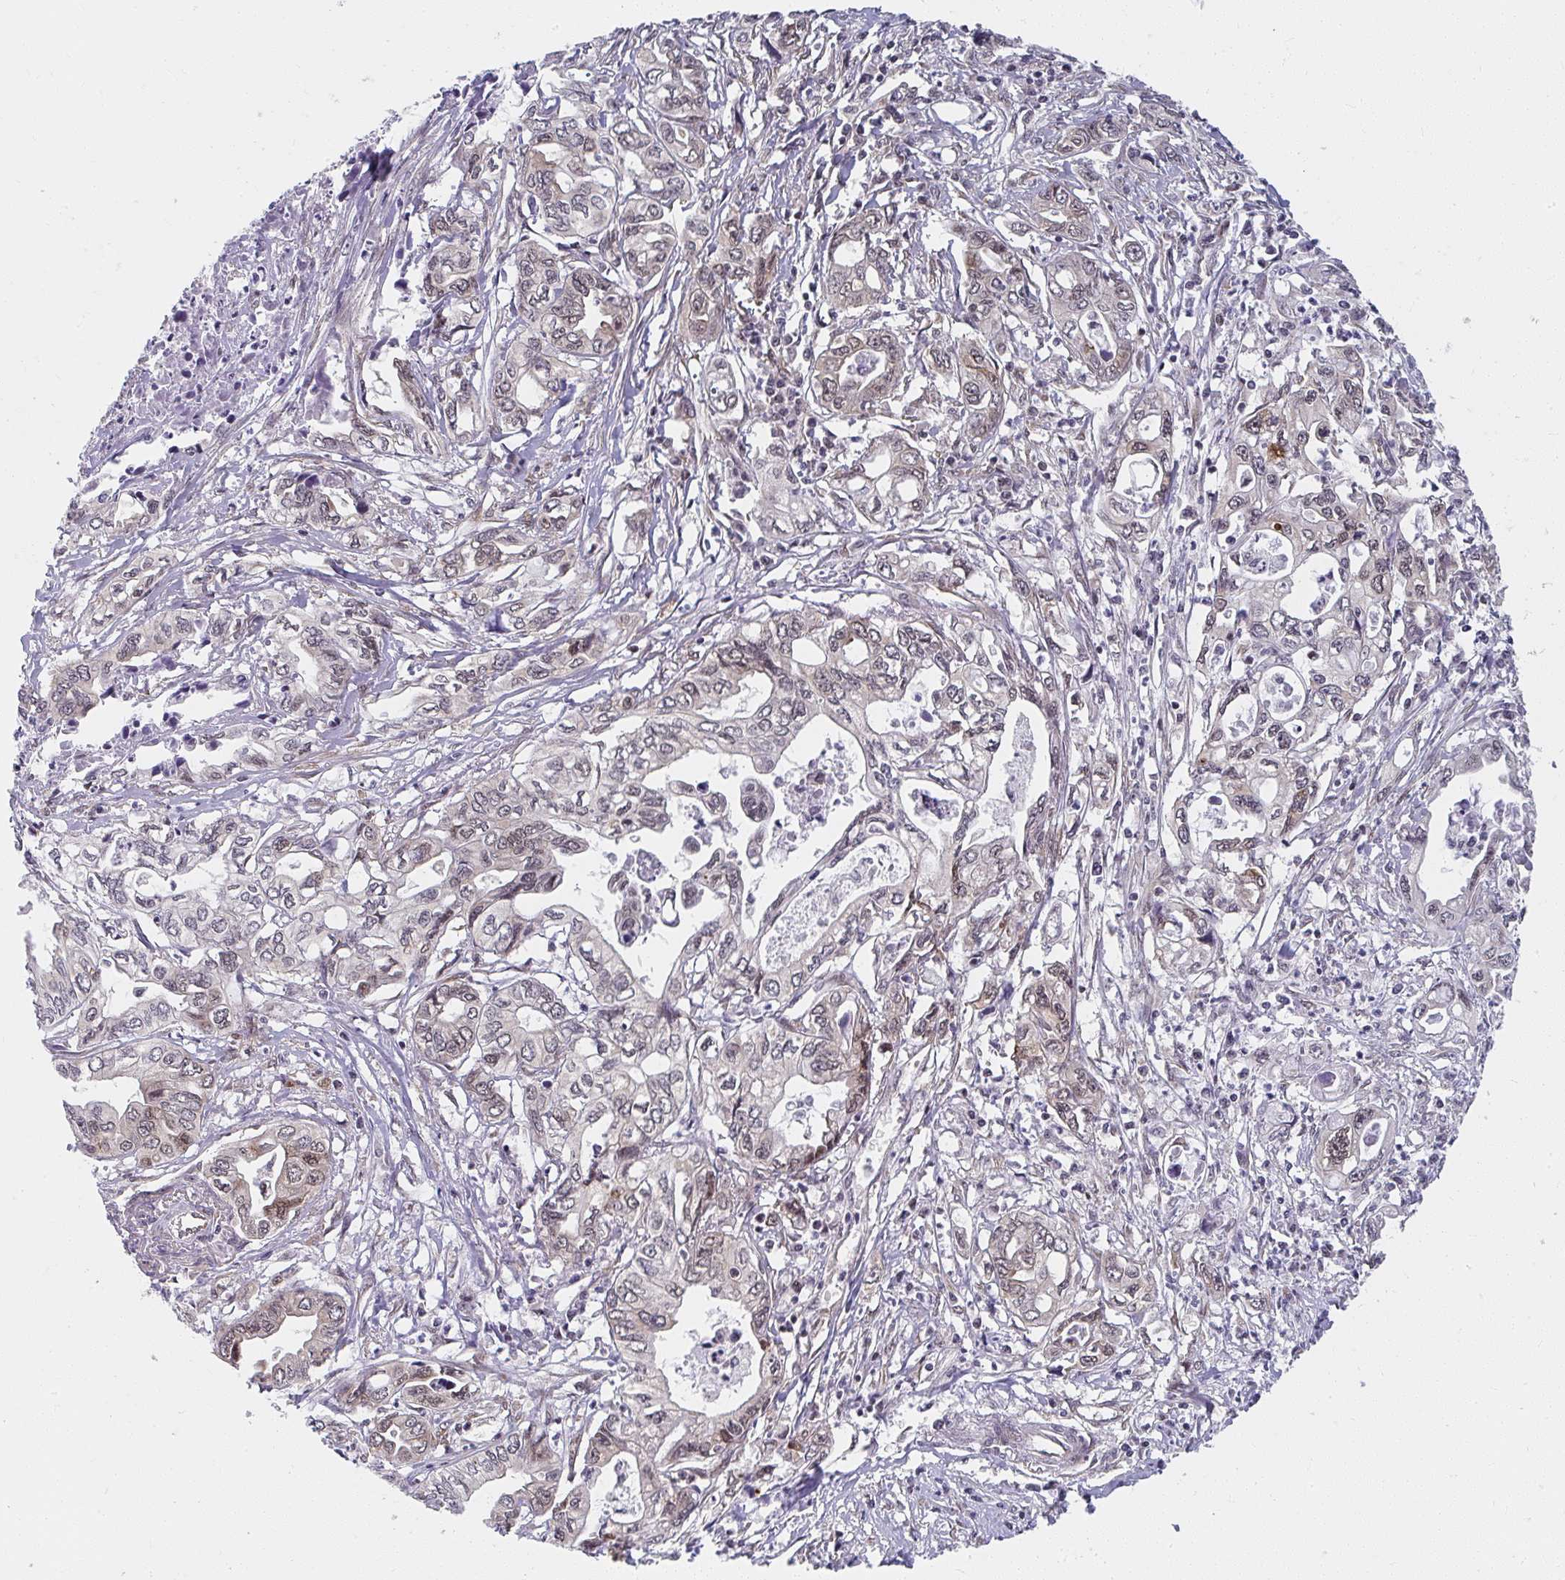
{"staining": {"intensity": "weak", "quantity": "25%-75%", "location": "nuclear"}, "tissue": "pancreatic cancer", "cell_type": "Tumor cells", "image_type": "cancer", "snomed": [{"axis": "morphology", "description": "Adenocarcinoma, NOS"}, {"axis": "topography", "description": "Pancreas"}], "caption": "IHC staining of adenocarcinoma (pancreatic), which demonstrates low levels of weak nuclear staining in approximately 25%-75% of tumor cells indicating weak nuclear protein positivity. The staining was performed using DAB (3,3'-diaminobenzidine) (brown) for protein detection and nuclei were counterstained in hematoxylin (blue).", "gene": "SYNCRIP", "patient": {"sex": "male", "age": 68}}